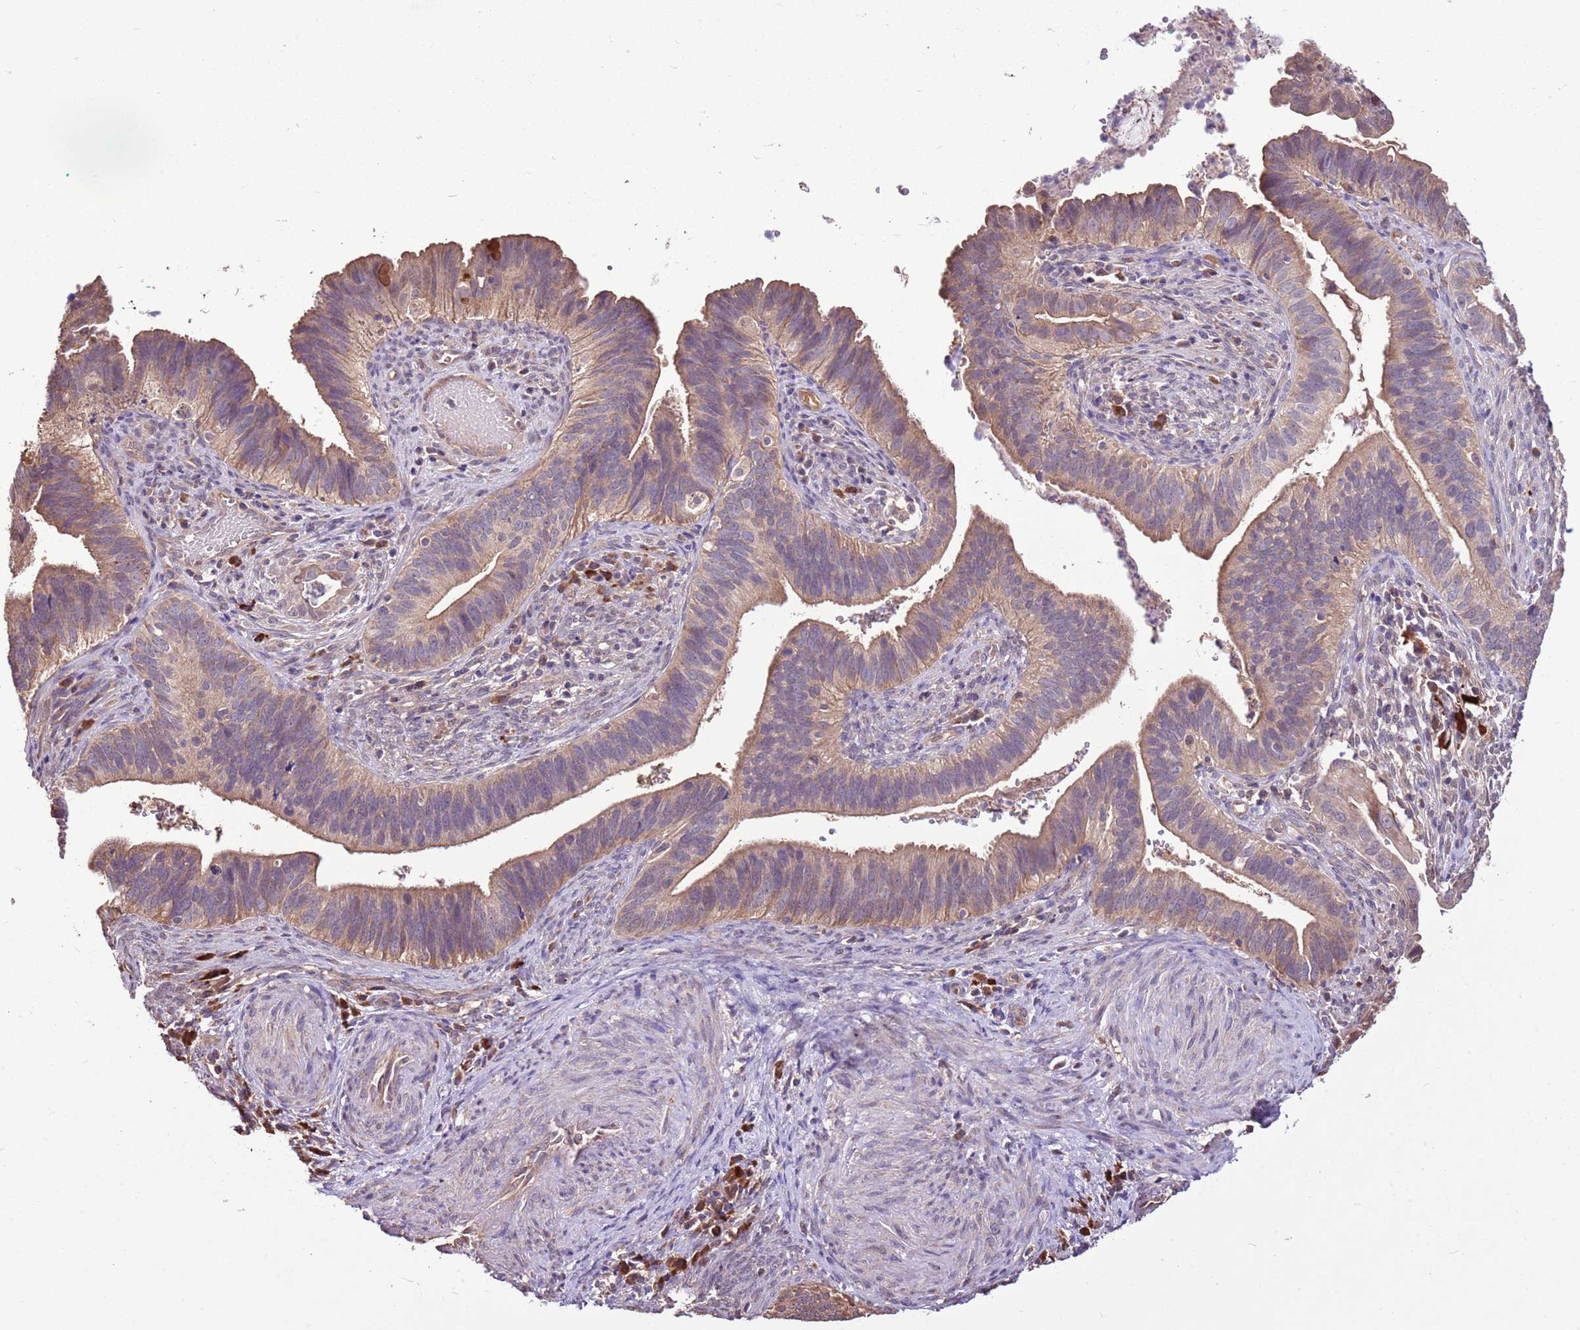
{"staining": {"intensity": "weak", "quantity": "25%-75%", "location": "cytoplasmic/membranous"}, "tissue": "cervical cancer", "cell_type": "Tumor cells", "image_type": "cancer", "snomed": [{"axis": "morphology", "description": "Adenocarcinoma, NOS"}, {"axis": "topography", "description": "Cervix"}], "caption": "IHC photomicrograph of neoplastic tissue: human cervical cancer (adenocarcinoma) stained using IHC exhibits low levels of weak protein expression localized specifically in the cytoplasmic/membranous of tumor cells, appearing as a cytoplasmic/membranous brown color.", "gene": "BBS5", "patient": {"sex": "female", "age": 42}}